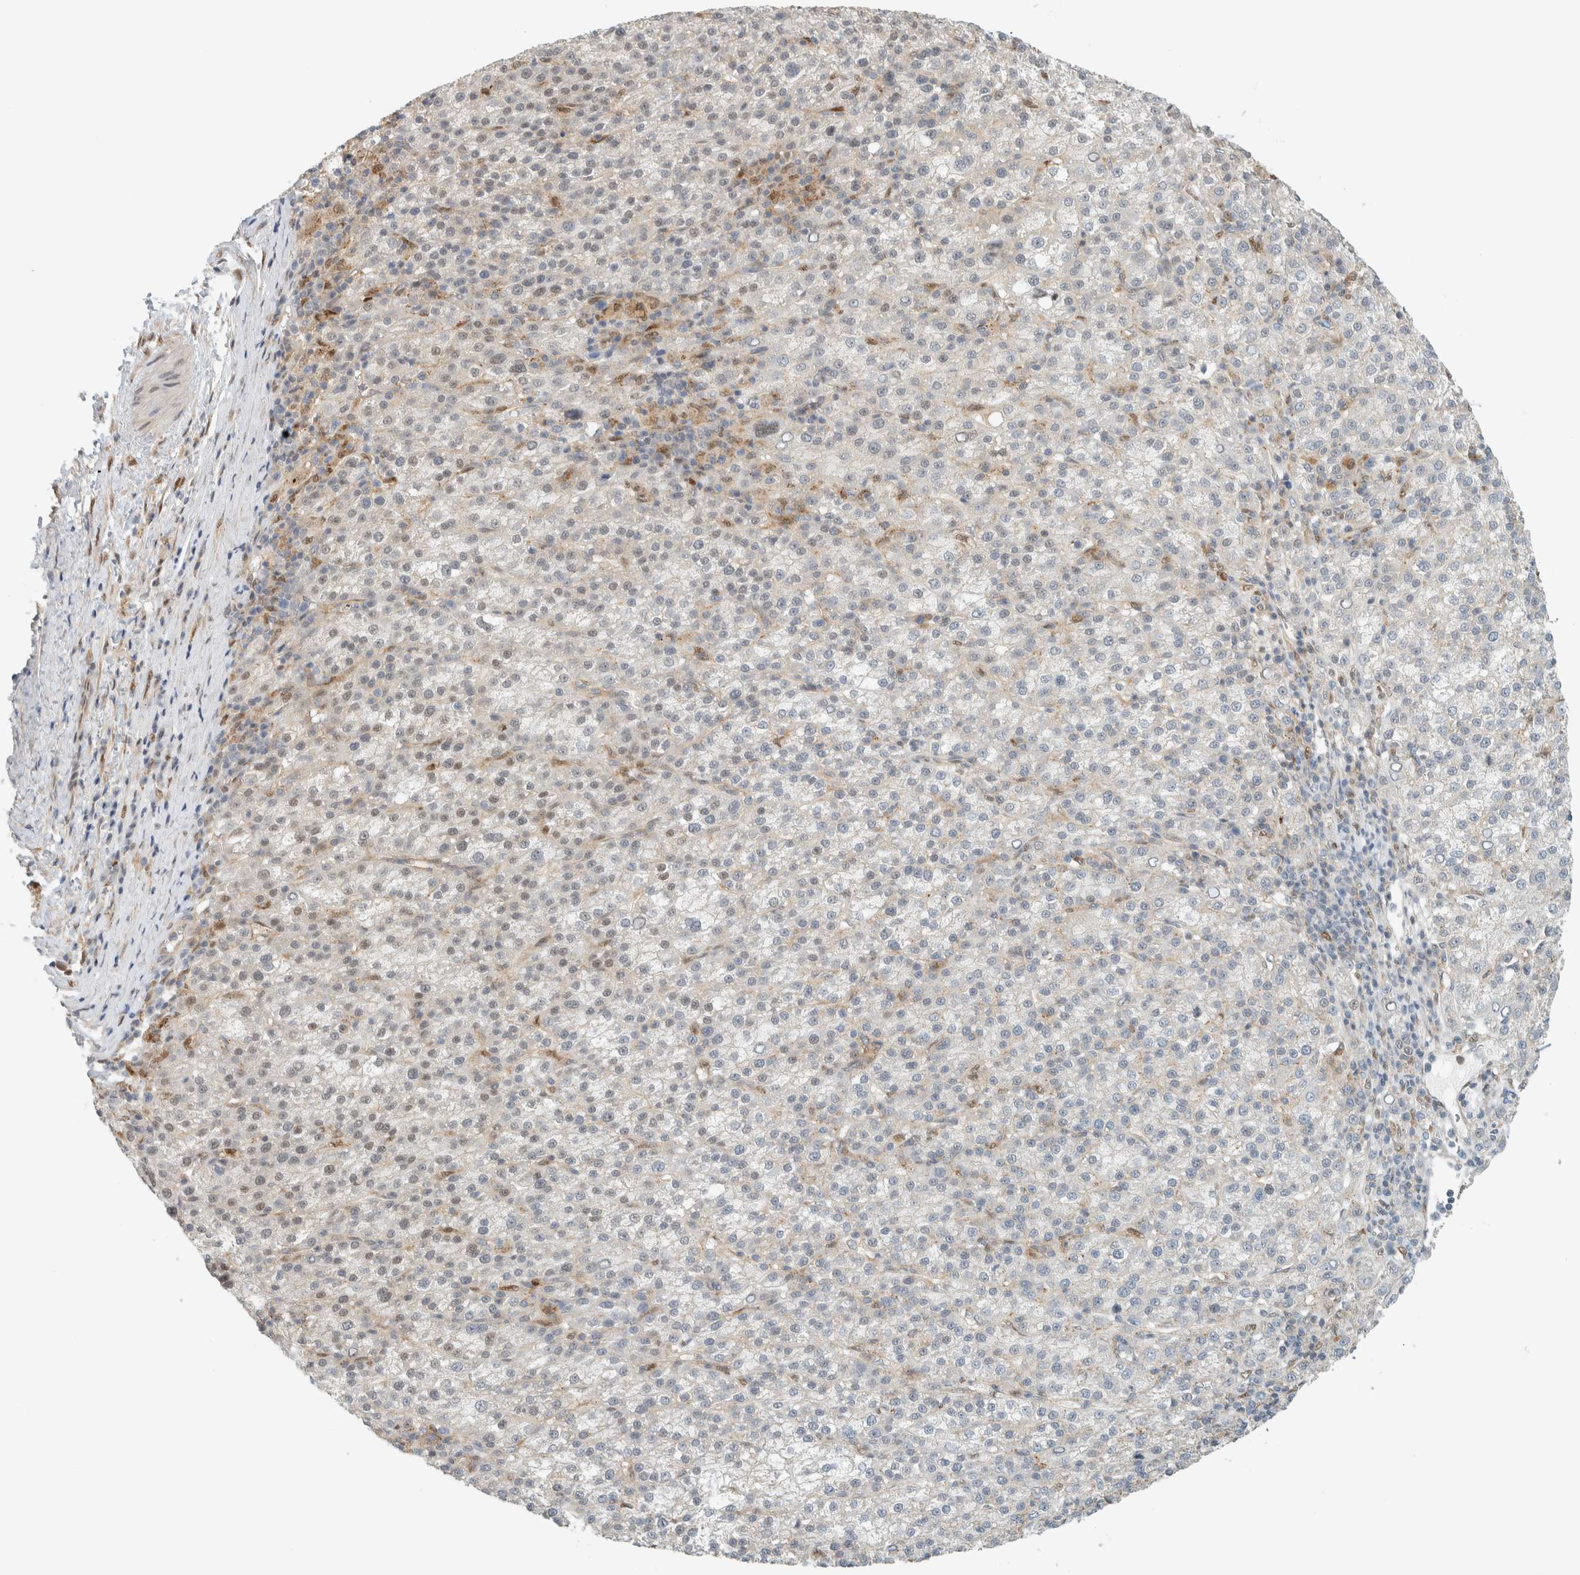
{"staining": {"intensity": "weak", "quantity": "<25%", "location": "nuclear"}, "tissue": "liver cancer", "cell_type": "Tumor cells", "image_type": "cancer", "snomed": [{"axis": "morphology", "description": "Carcinoma, Hepatocellular, NOS"}, {"axis": "topography", "description": "Liver"}], "caption": "High magnification brightfield microscopy of hepatocellular carcinoma (liver) stained with DAB (3,3'-diaminobenzidine) (brown) and counterstained with hematoxylin (blue): tumor cells show no significant expression.", "gene": "TFE3", "patient": {"sex": "female", "age": 58}}